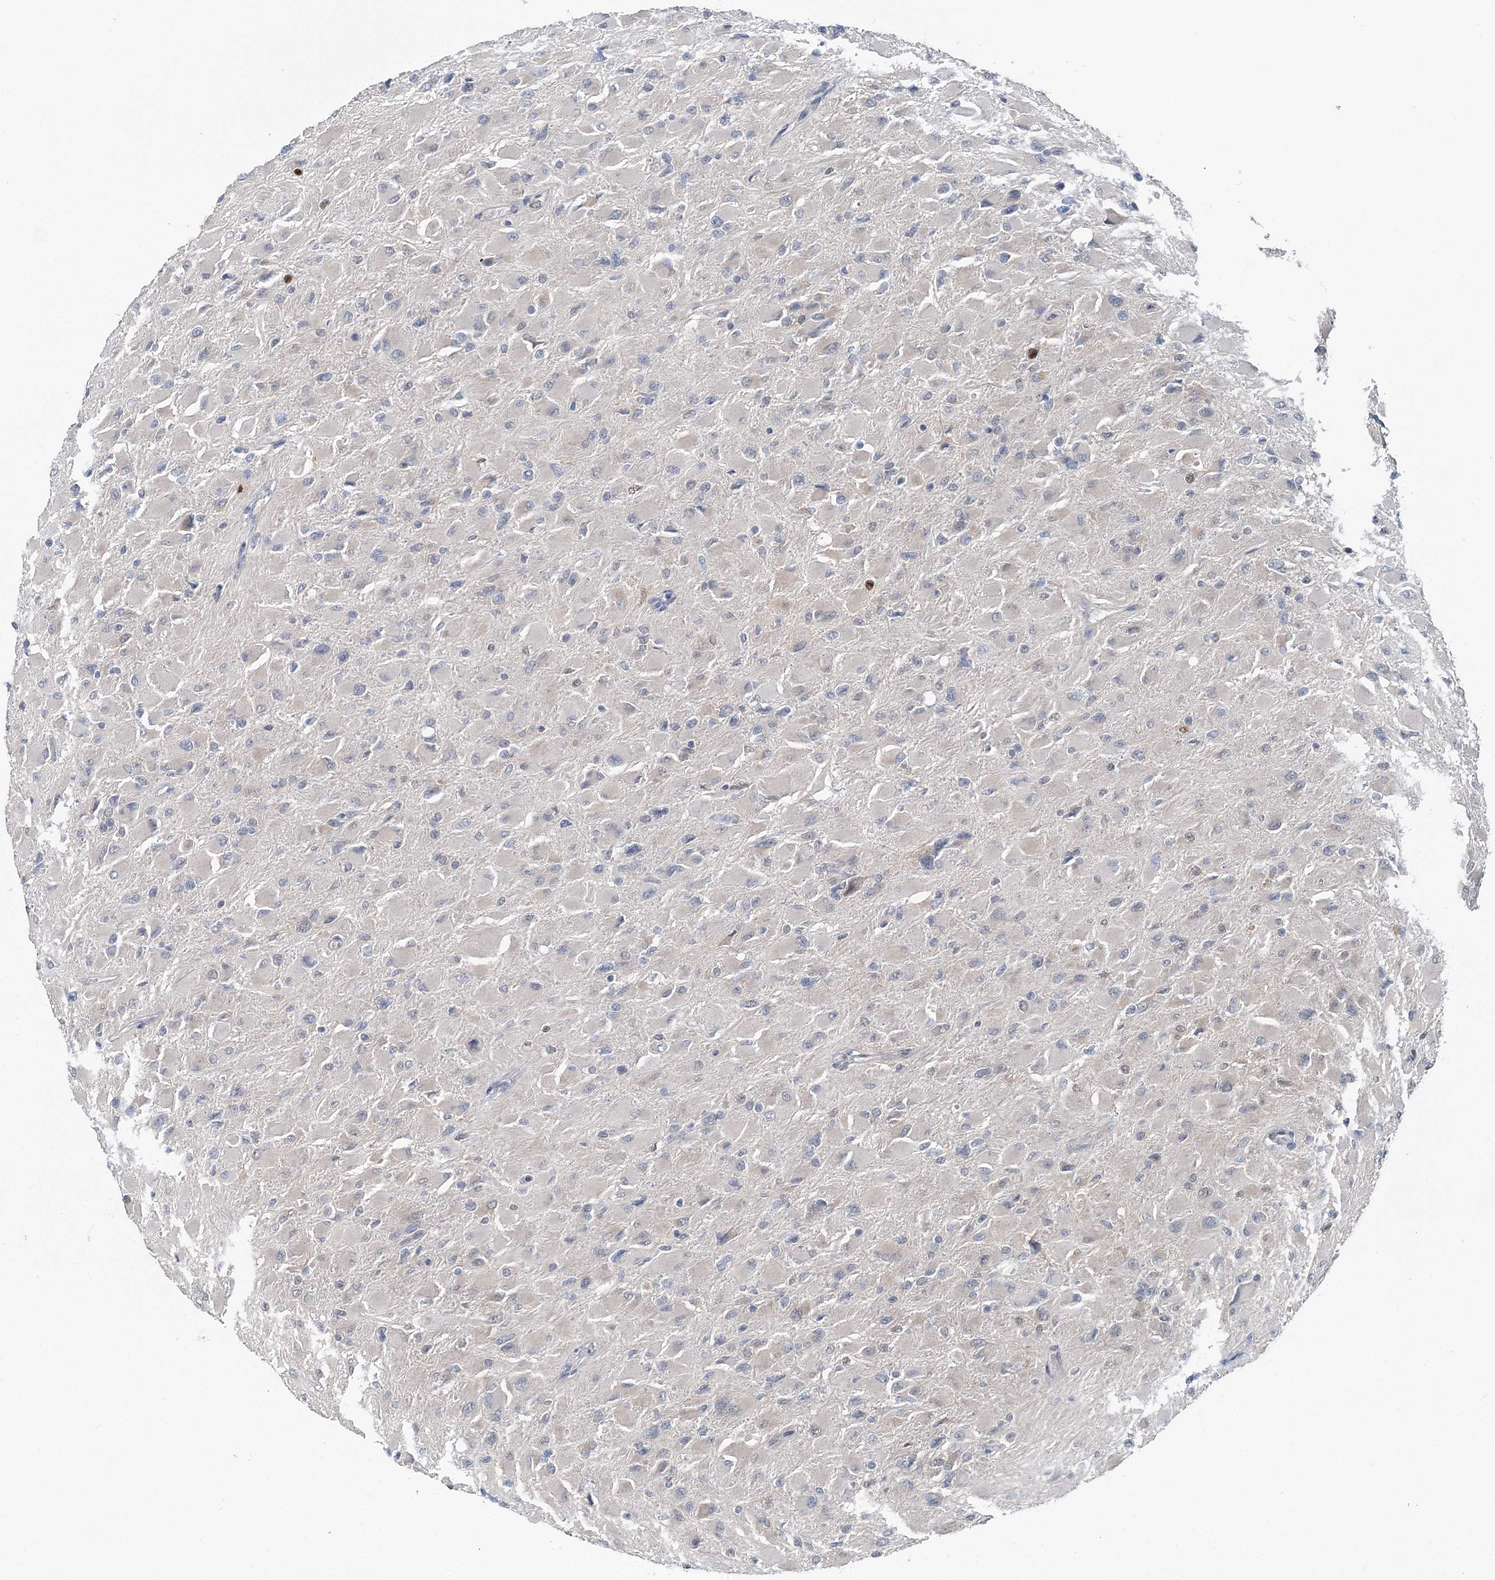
{"staining": {"intensity": "negative", "quantity": "none", "location": "none"}, "tissue": "glioma", "cell_type": "Tumor cells", "image_type": "cancer", "snomed": [{"axis": "morphology", "description": "Glioma, malignant, High grade"}, {"axis": "topography", "description": "Cerebral cortex"}], "caption": "This is an IHC micrograph of malignant high-grade glioma. There is no positivity in tumor cells.", "gene": "HAT1", "patient": {"sex": "female", "age": 36}}